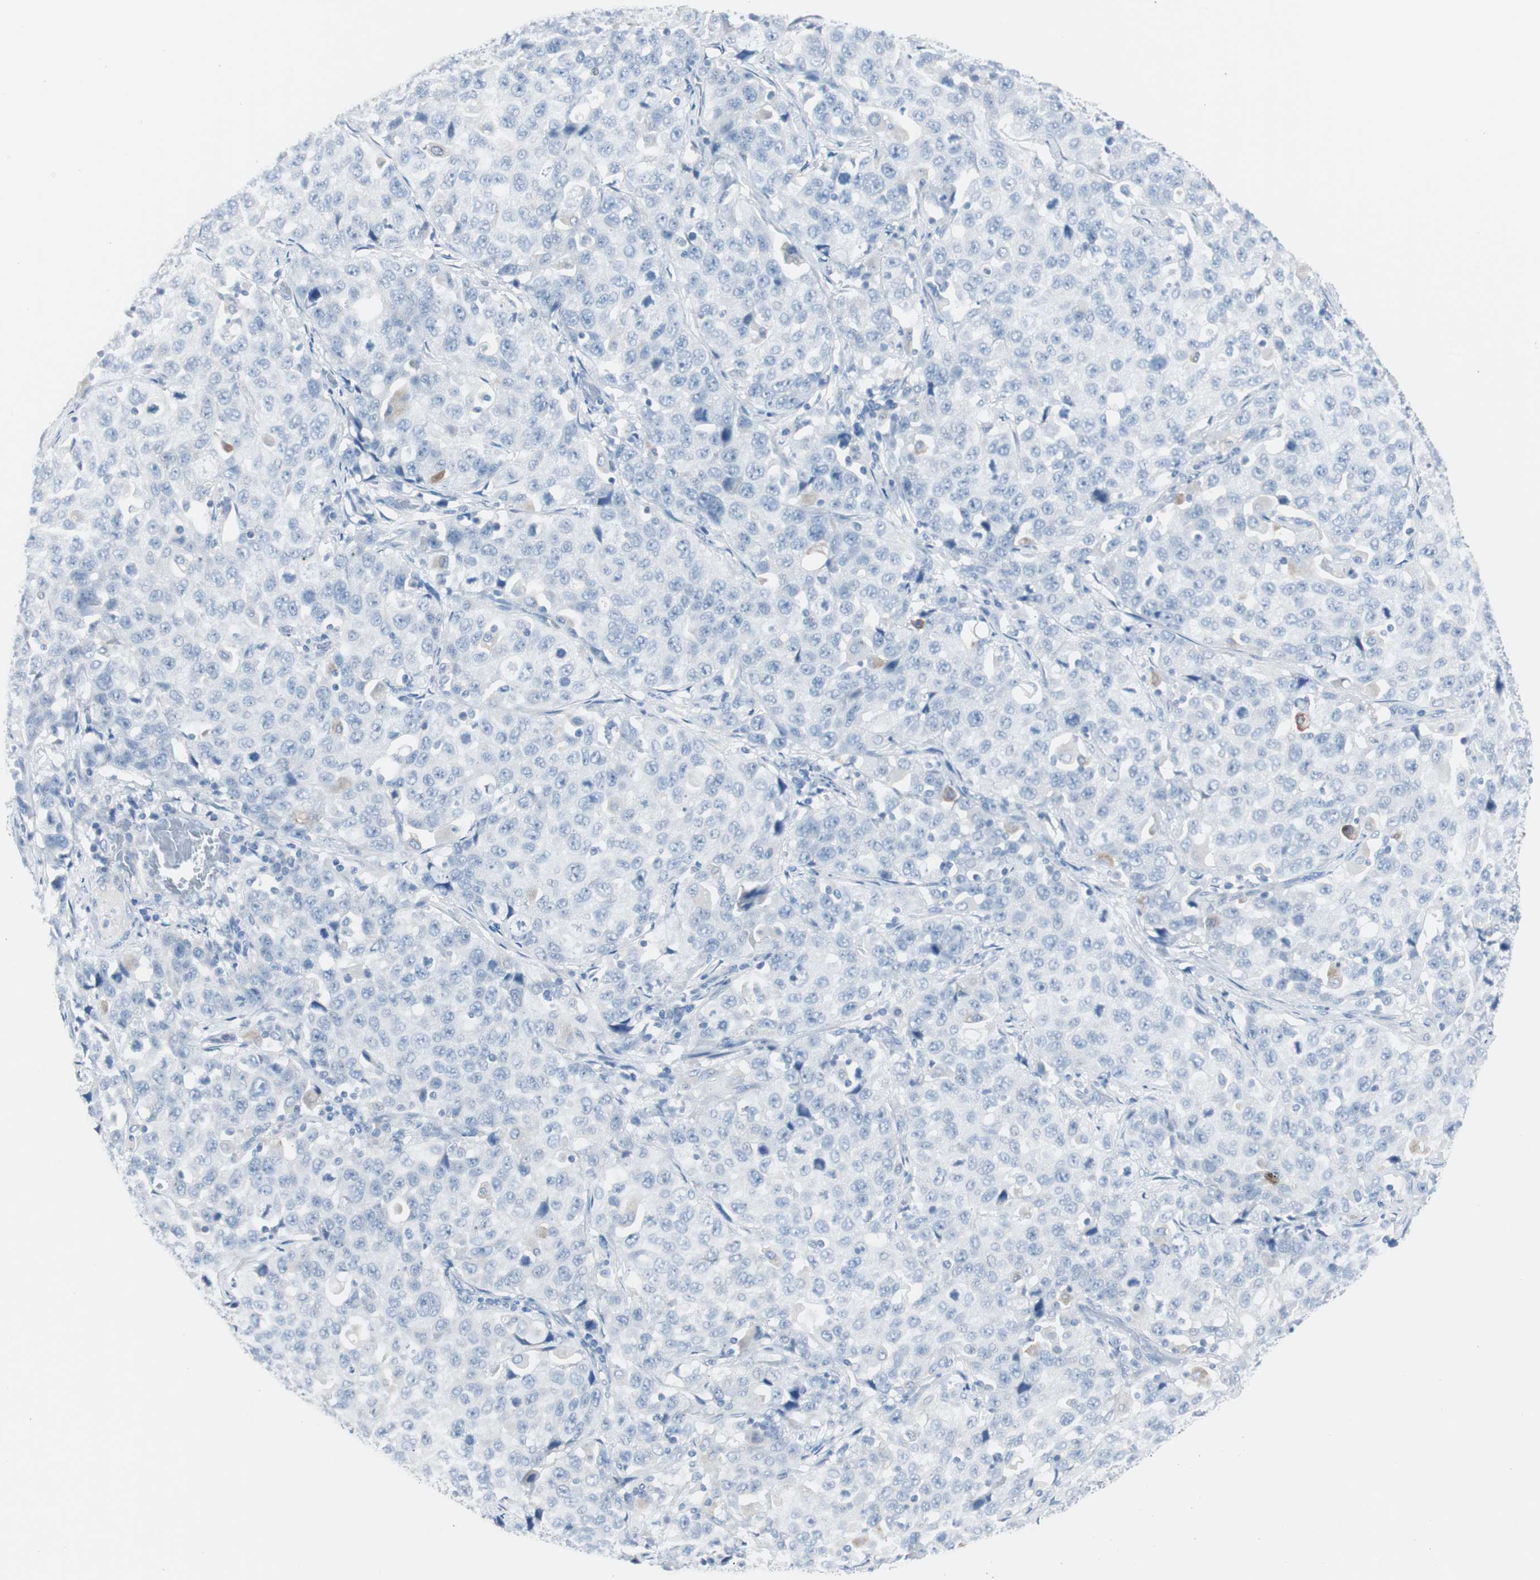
{"staining": {"intensity": "negative", "quantity": "none", "location": "none"}, "tissue": "stomach cancer", "cell_type": "Tumor cells", "image_type": "cancer", "snomed": [{"axis": "morphology", "description": "Normal tissue, NOS"}, {"axis": "morphology", "description": "Adenocarcinoma, NOS"}, {"axis": "topography", "description": "Stomach"}], "caption": "Tumor cells are negative for brown protein staining in adenocarcinoma (stomach). Nuclei are stained in blue.", "gene": "S100A7", "patient": {"sex": "male", "age": 48}}